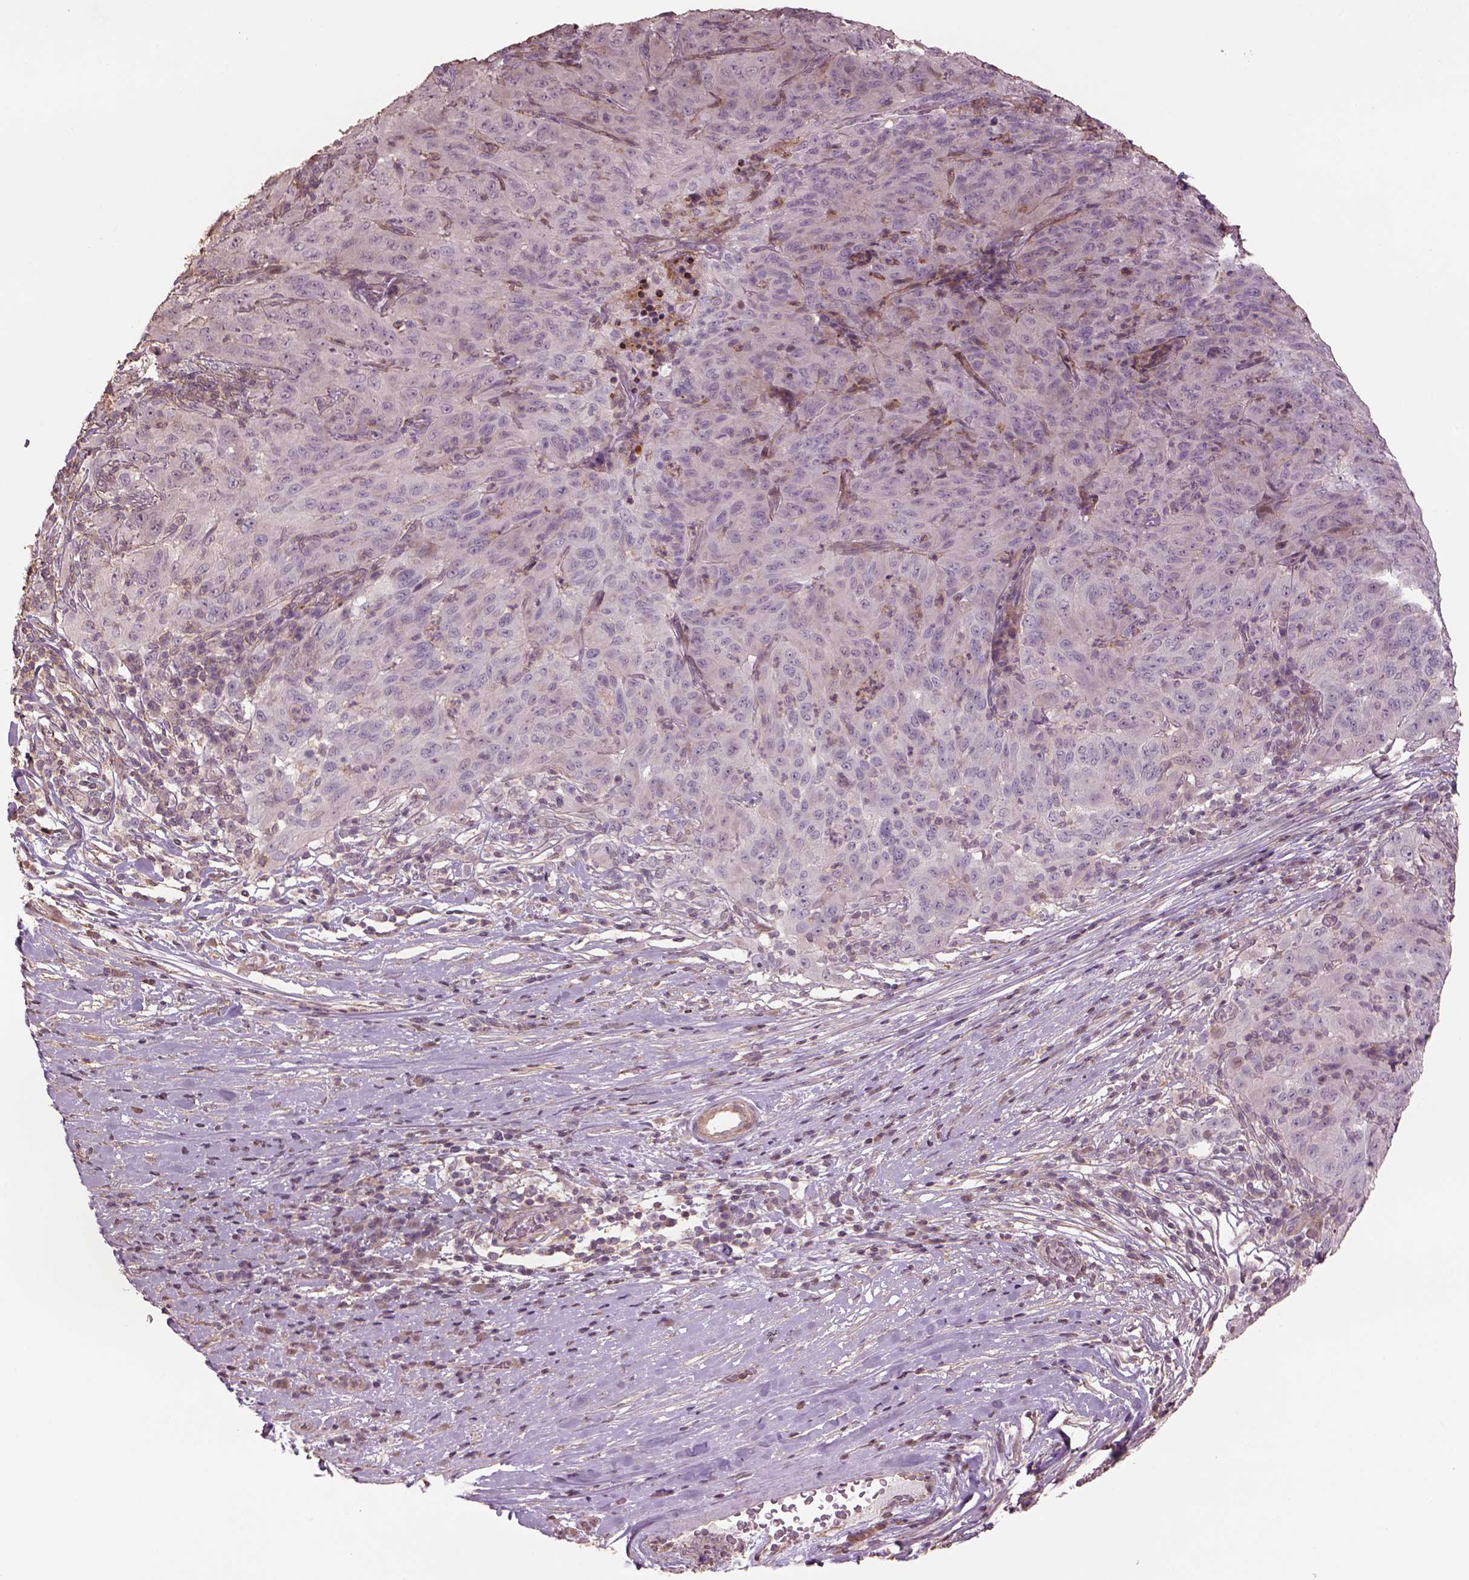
{"staining": {"intensity": "negative", "quantity": "none", "location": "none"}, "tissue": "pancreatic cancer", "cell_type": "Tumor cells", "image_type": "cancer", "snomed": [{"axis": "morphology", "description": "Adenocarcinoma, NOS"}, {"axis": "topography", "description": "Pancreas"}], "caption": "There is no significant expression in tumor cells of adenocarcinoma (pancreatic).", "gene": "LIN7A", "patient": {"sex": "male", "age": 63}}